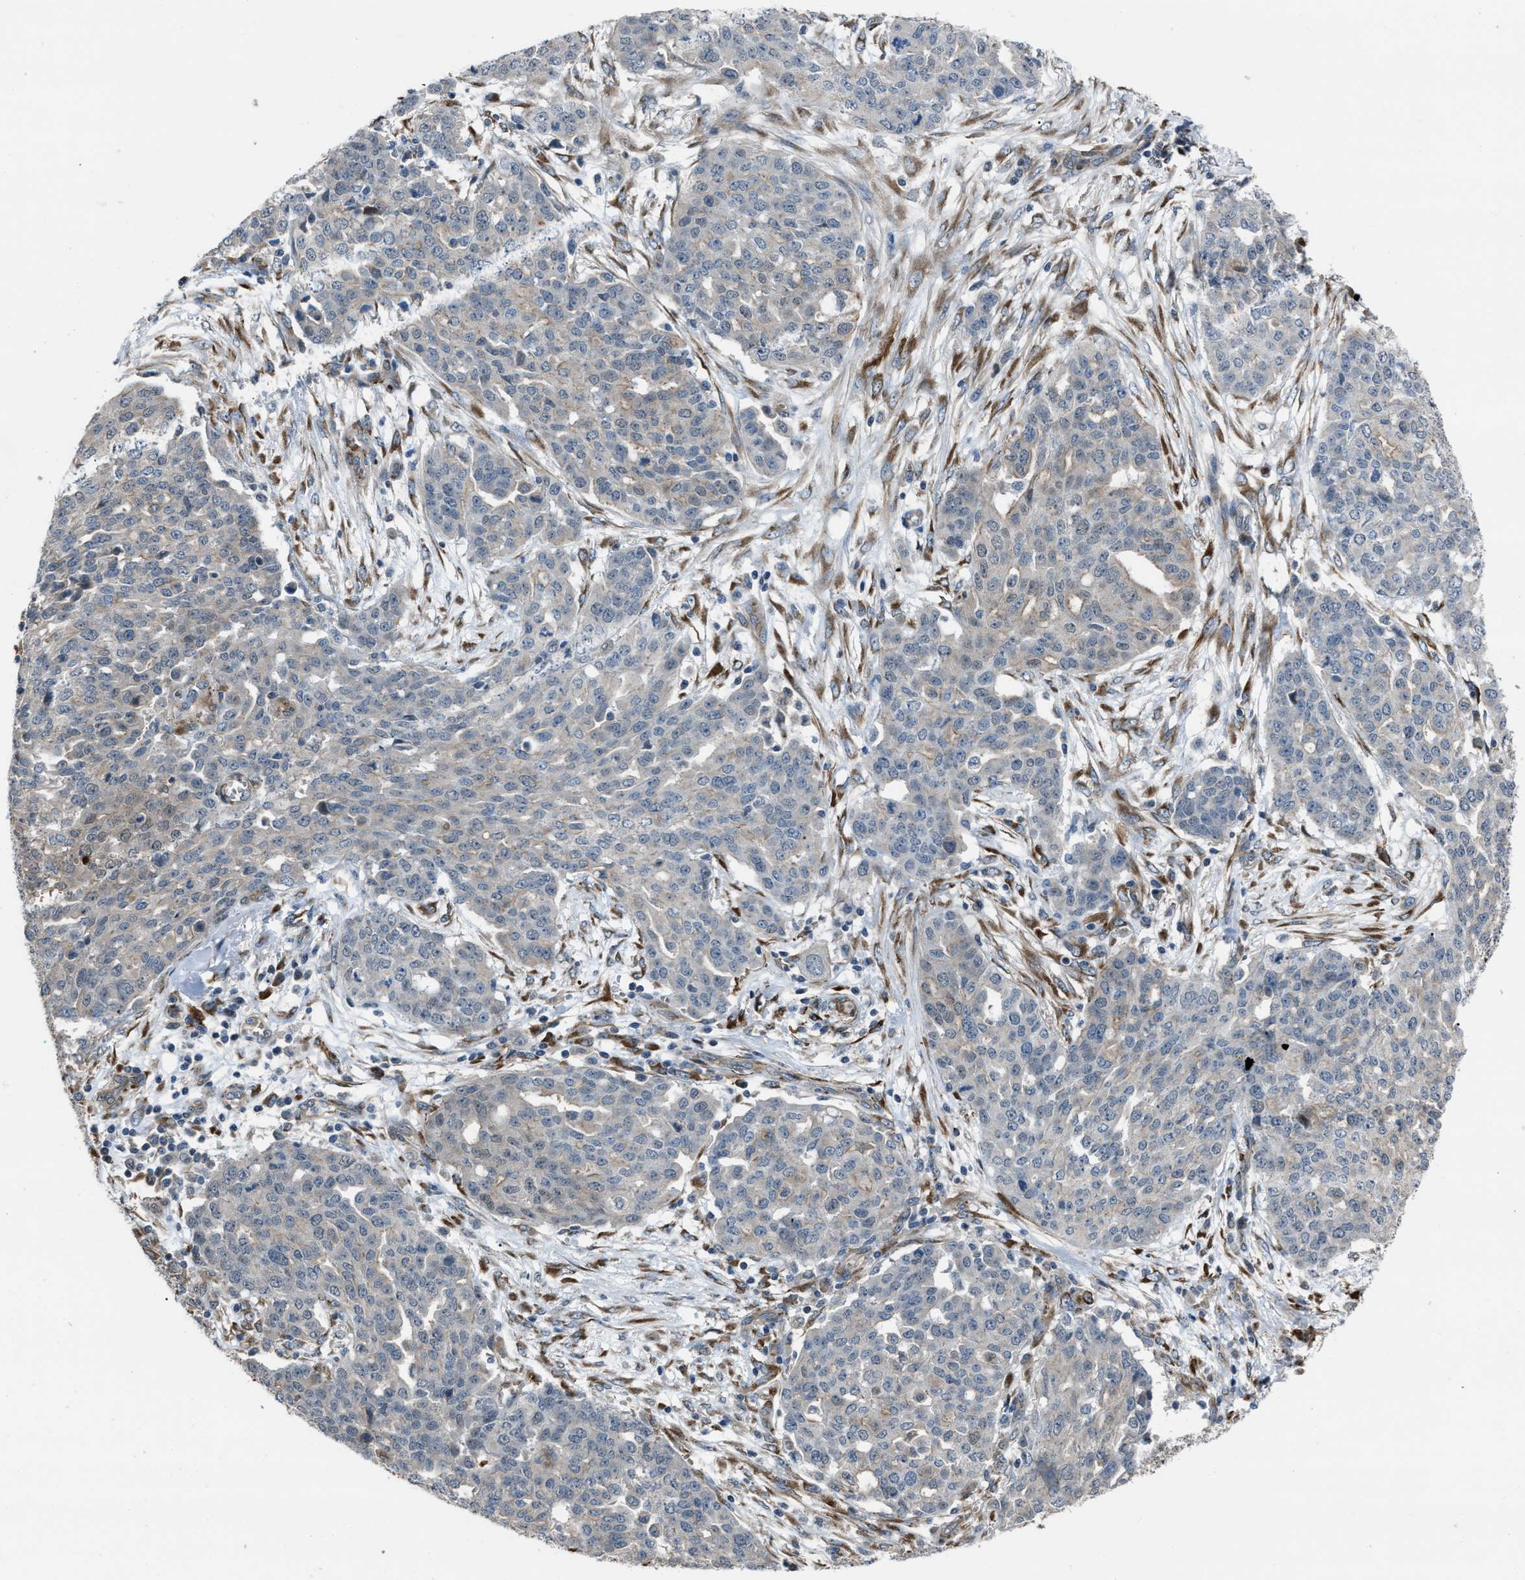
{"staining": {"intensity": "weak", "quantity": "<25%", "location": "cytoplasmic/membranous"}, "tissue": "ovarian cancer", "cell_type": "Tumor cells", "image_type": "cancer", "snomed": [{"axis": "morphology", "description": "Cystadenocarcinoma, serous, NOS"}, {"axis": "topography", "description": "Soft tissue"}, {"axis": "topography", "description": "Ovary"}], "caption": "This image is of serous cystadenocarcinoma (ovarian) stained with immunohistochemistry to label a protein in brown with the nuclei are counter-stained blue. There is no positivity in tumor cells.", "gene": "SELENOM", "patient": {"sex": "female", "age": 57}}